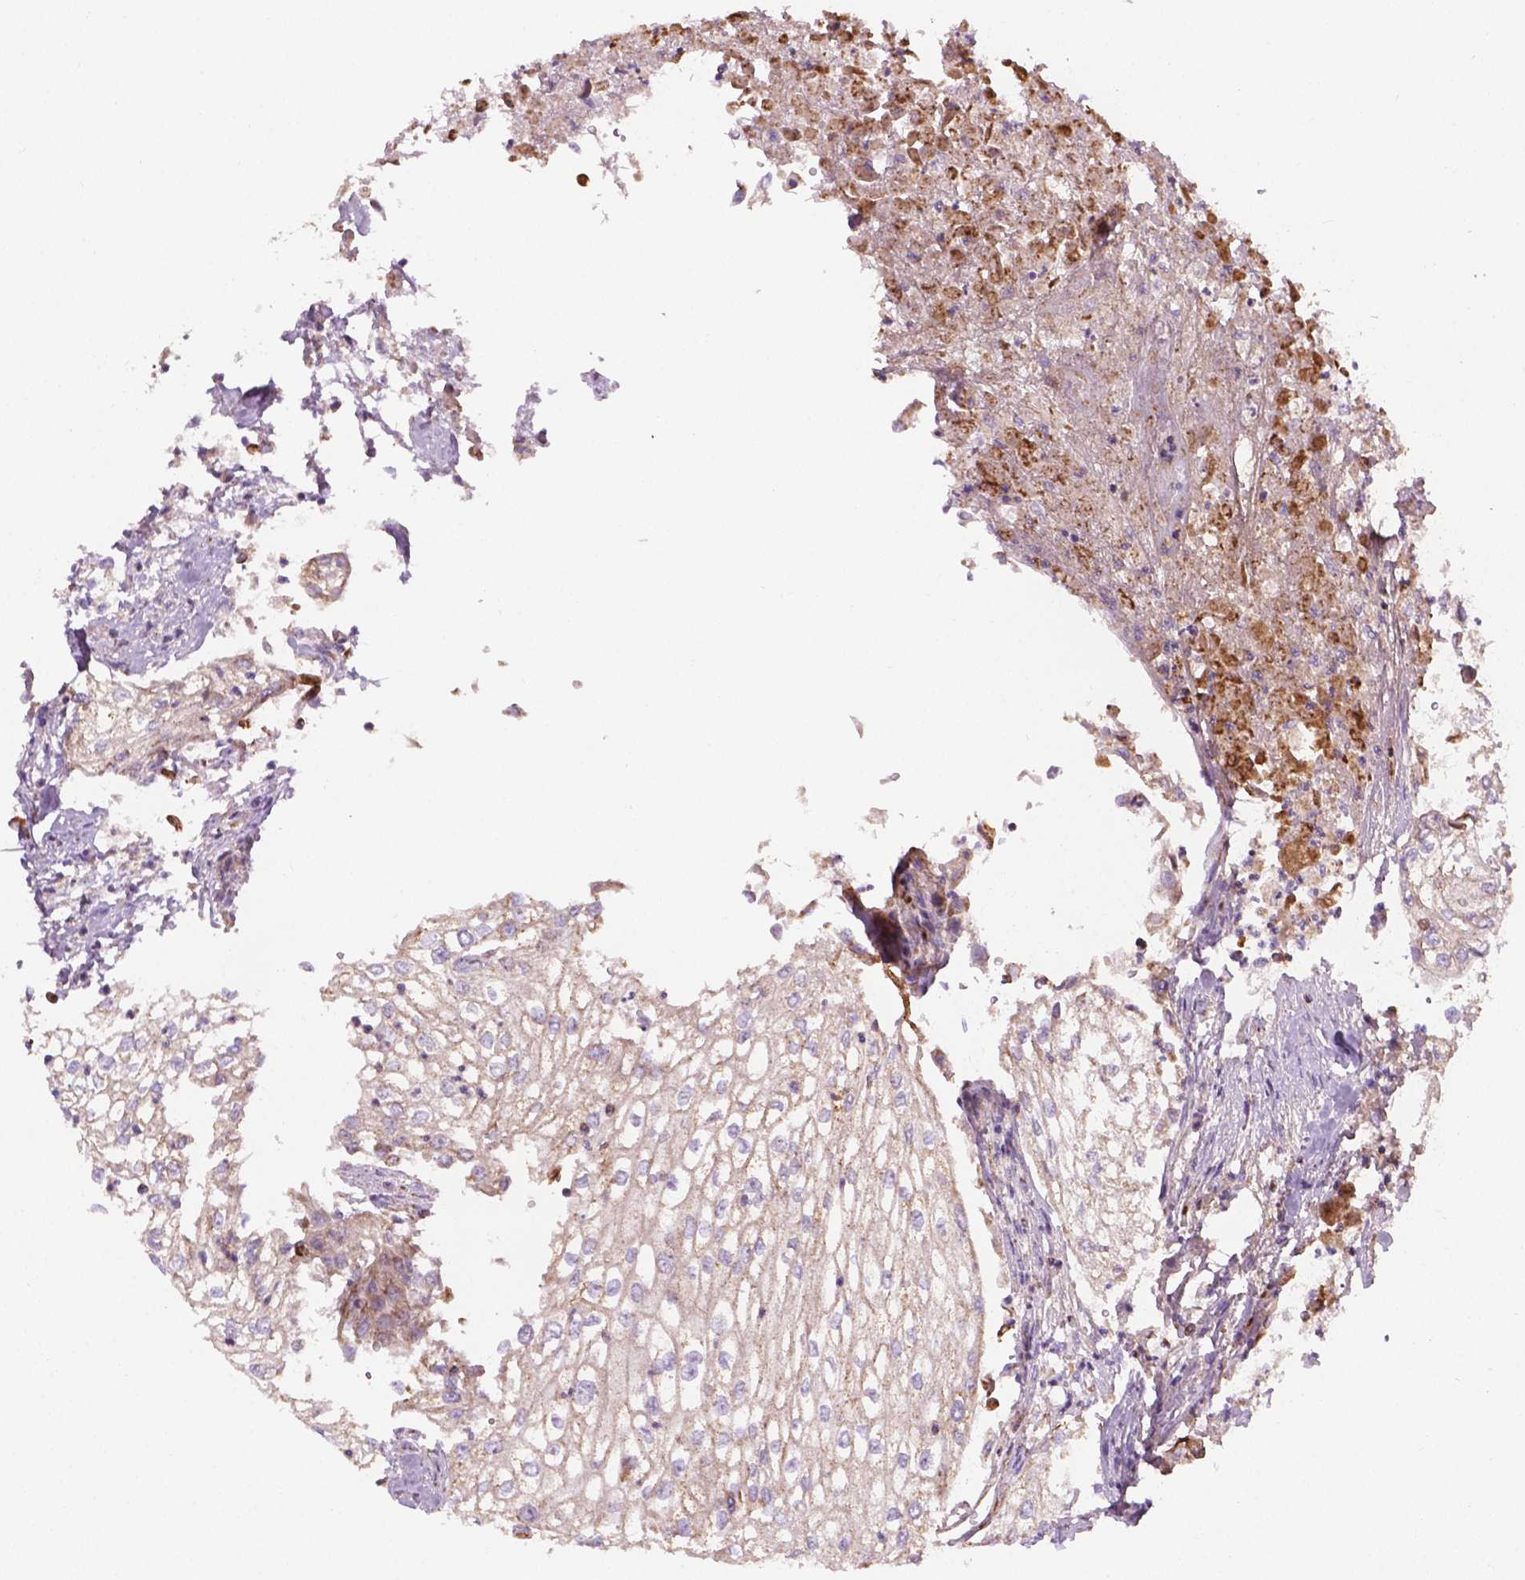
{"staining": {"intensity": "weak", "quantity": ">75%", "location": "cytoplasmic/membranous"}, "tissue": "urothelial cancer", "cell_type": "Tumor cells", "image_type": "cancer", "snomed": [{"axis": "morphology", "description": "Urothelial carcinoma, High grade"}, {"axis": "topography", "description": "Urinary bladder"}], "caption": "Immunohistochemistry micrograph of neoplastic tissue: urothelial cancer stained using immunohistochemistry displays low levels of weak protein expression localized specifically in the cytoplasmic/membranous of tumor cells, appearing as a cytoplasmic/membranous brown color.", "gene": "PIBF1", "patient": {"sex": "male", "age": 62}}